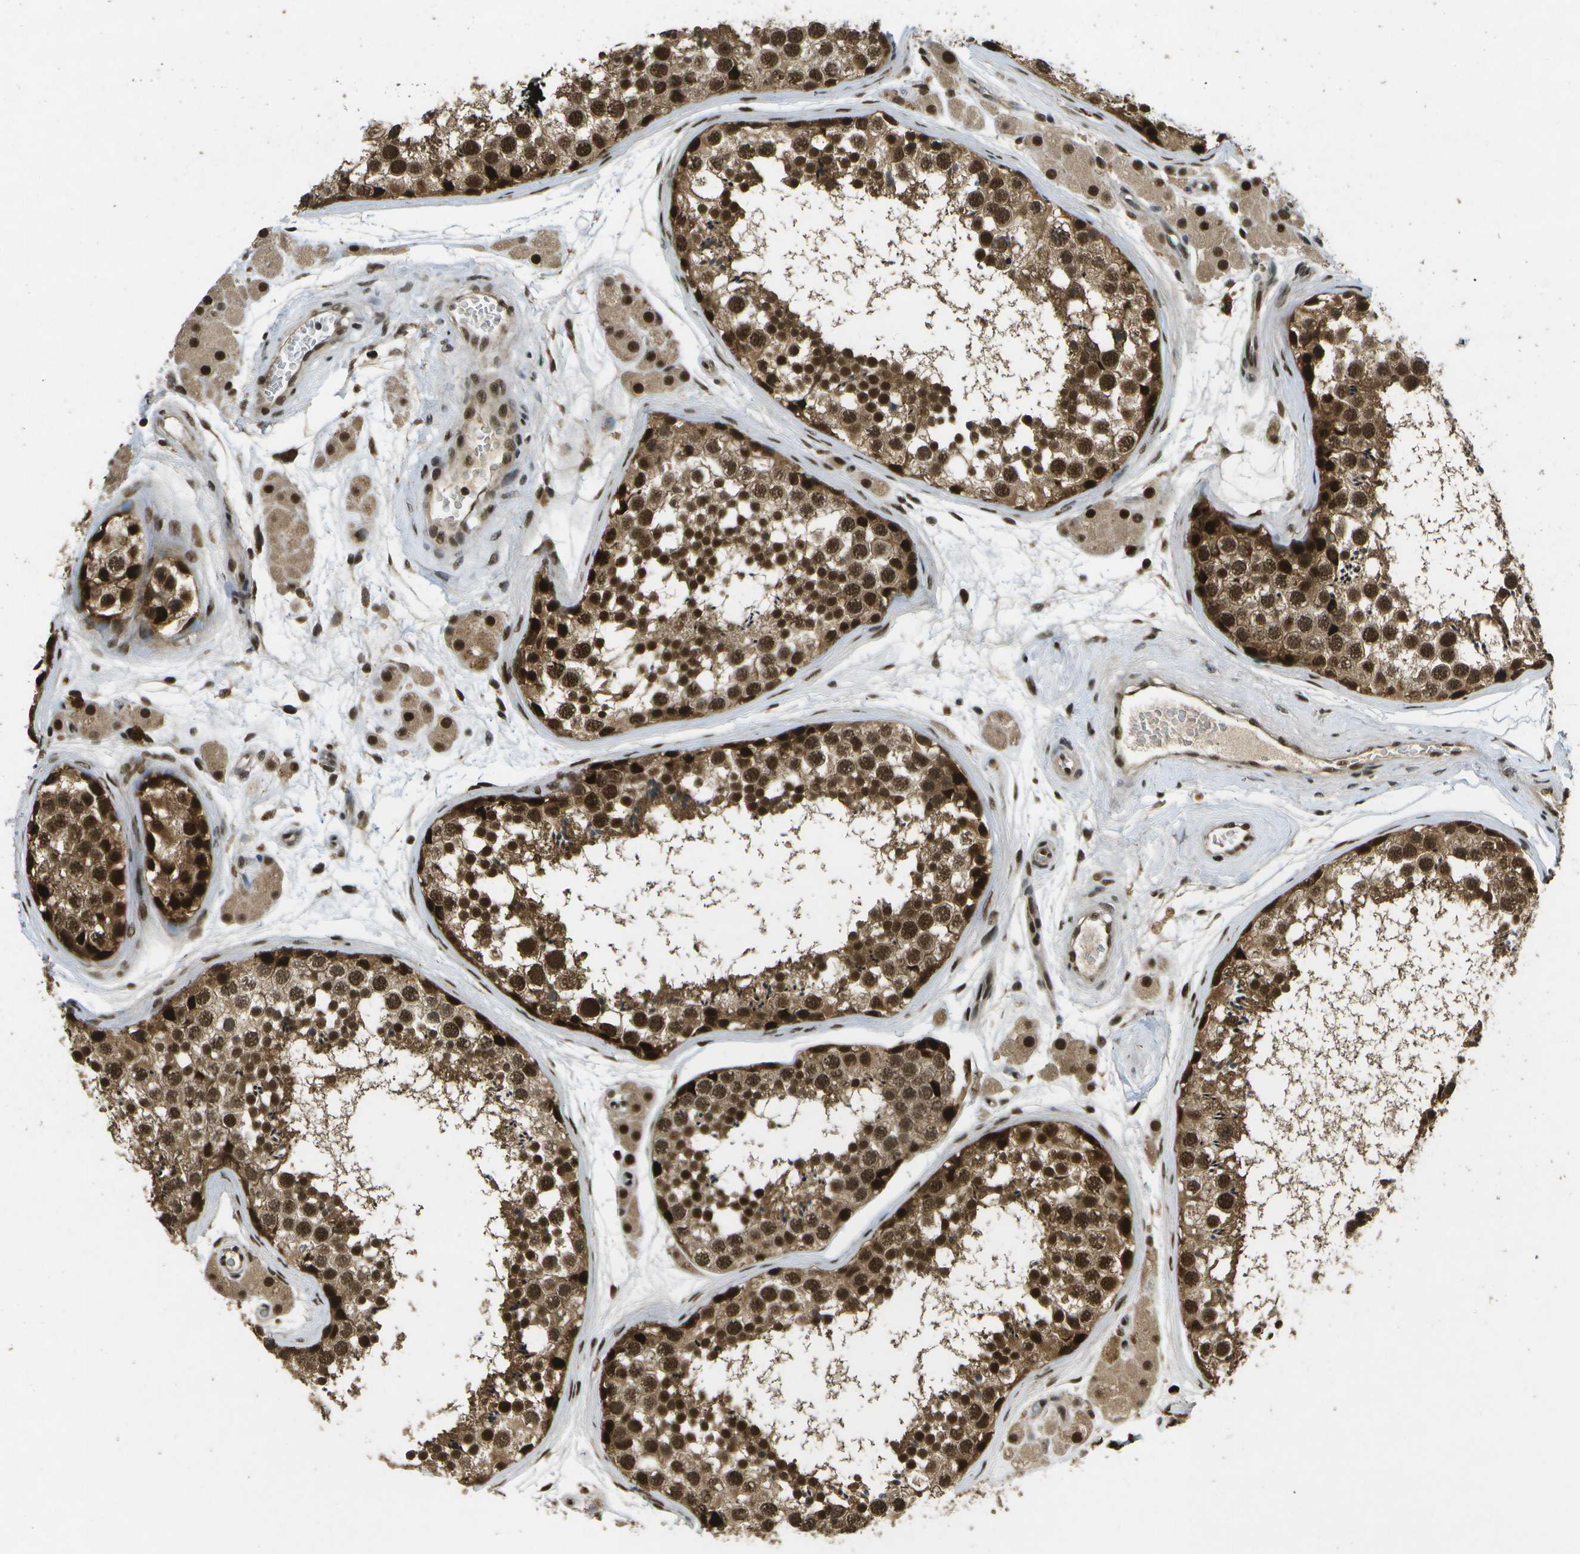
{"staining": {"intensity": "strong", "quantity": ">75%", "location": "cytoplasmic/membranous,nuclear"}, "tissue": "testis", "cell_type": "Cells in seminiferous ducts", "image_type": "normal", "snomed": [{"axis": "morphology", "description": "Normal tissue, NOS"}, {"axis": "topography", "description": "Testis"}], "caption": "This photomicrograph shows immunohistochemistry (IHC) staining of benign human testis, with high strong cytoplasmic/membranous,nuclear expression in approximately >75% of cells in seminiferous ducts.", "gene": "GANC", "patient": {"sex": "male", "age": 56}}